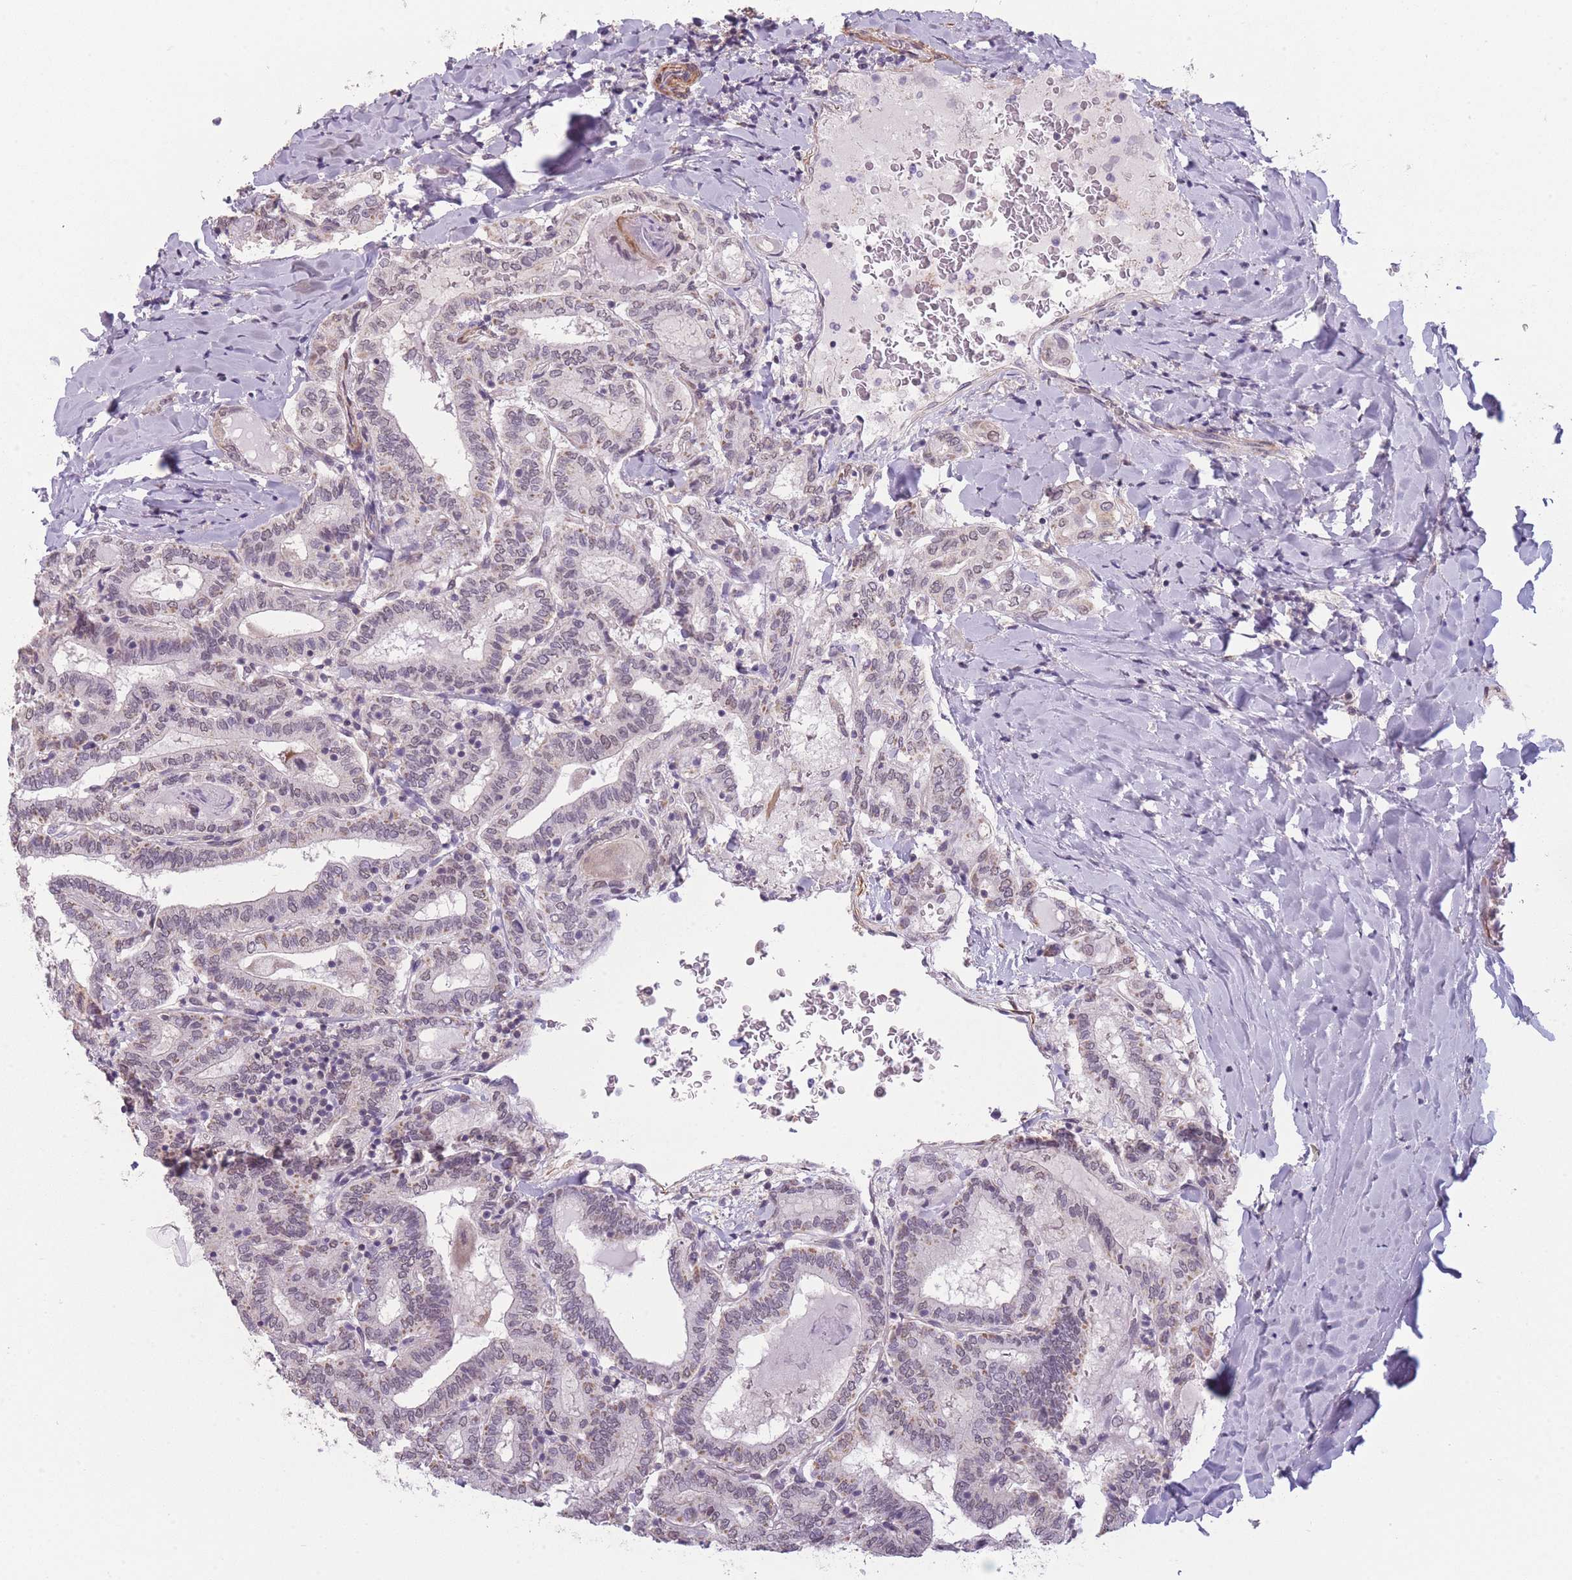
{"staining": {"intensity": "negative", "quantity": "none", "location": "none"}, "tissue": "thyroid cancer", "cell_type": "Tumor cells", "image_type": "cancer", "snomed": [{"axis": "morphology", "description": "Papillary adenocarcinoma, NOS"}, {"axis": "topography", "description": "Thyroid gland"}], "caption": "Immunohistochemical staining of human thyroid cancer (papillary adenocarcinoma) shows no significant positivity in tumor cells.", "gene": "SIN3B", "patient": {"sex": "female", "age": 72}}